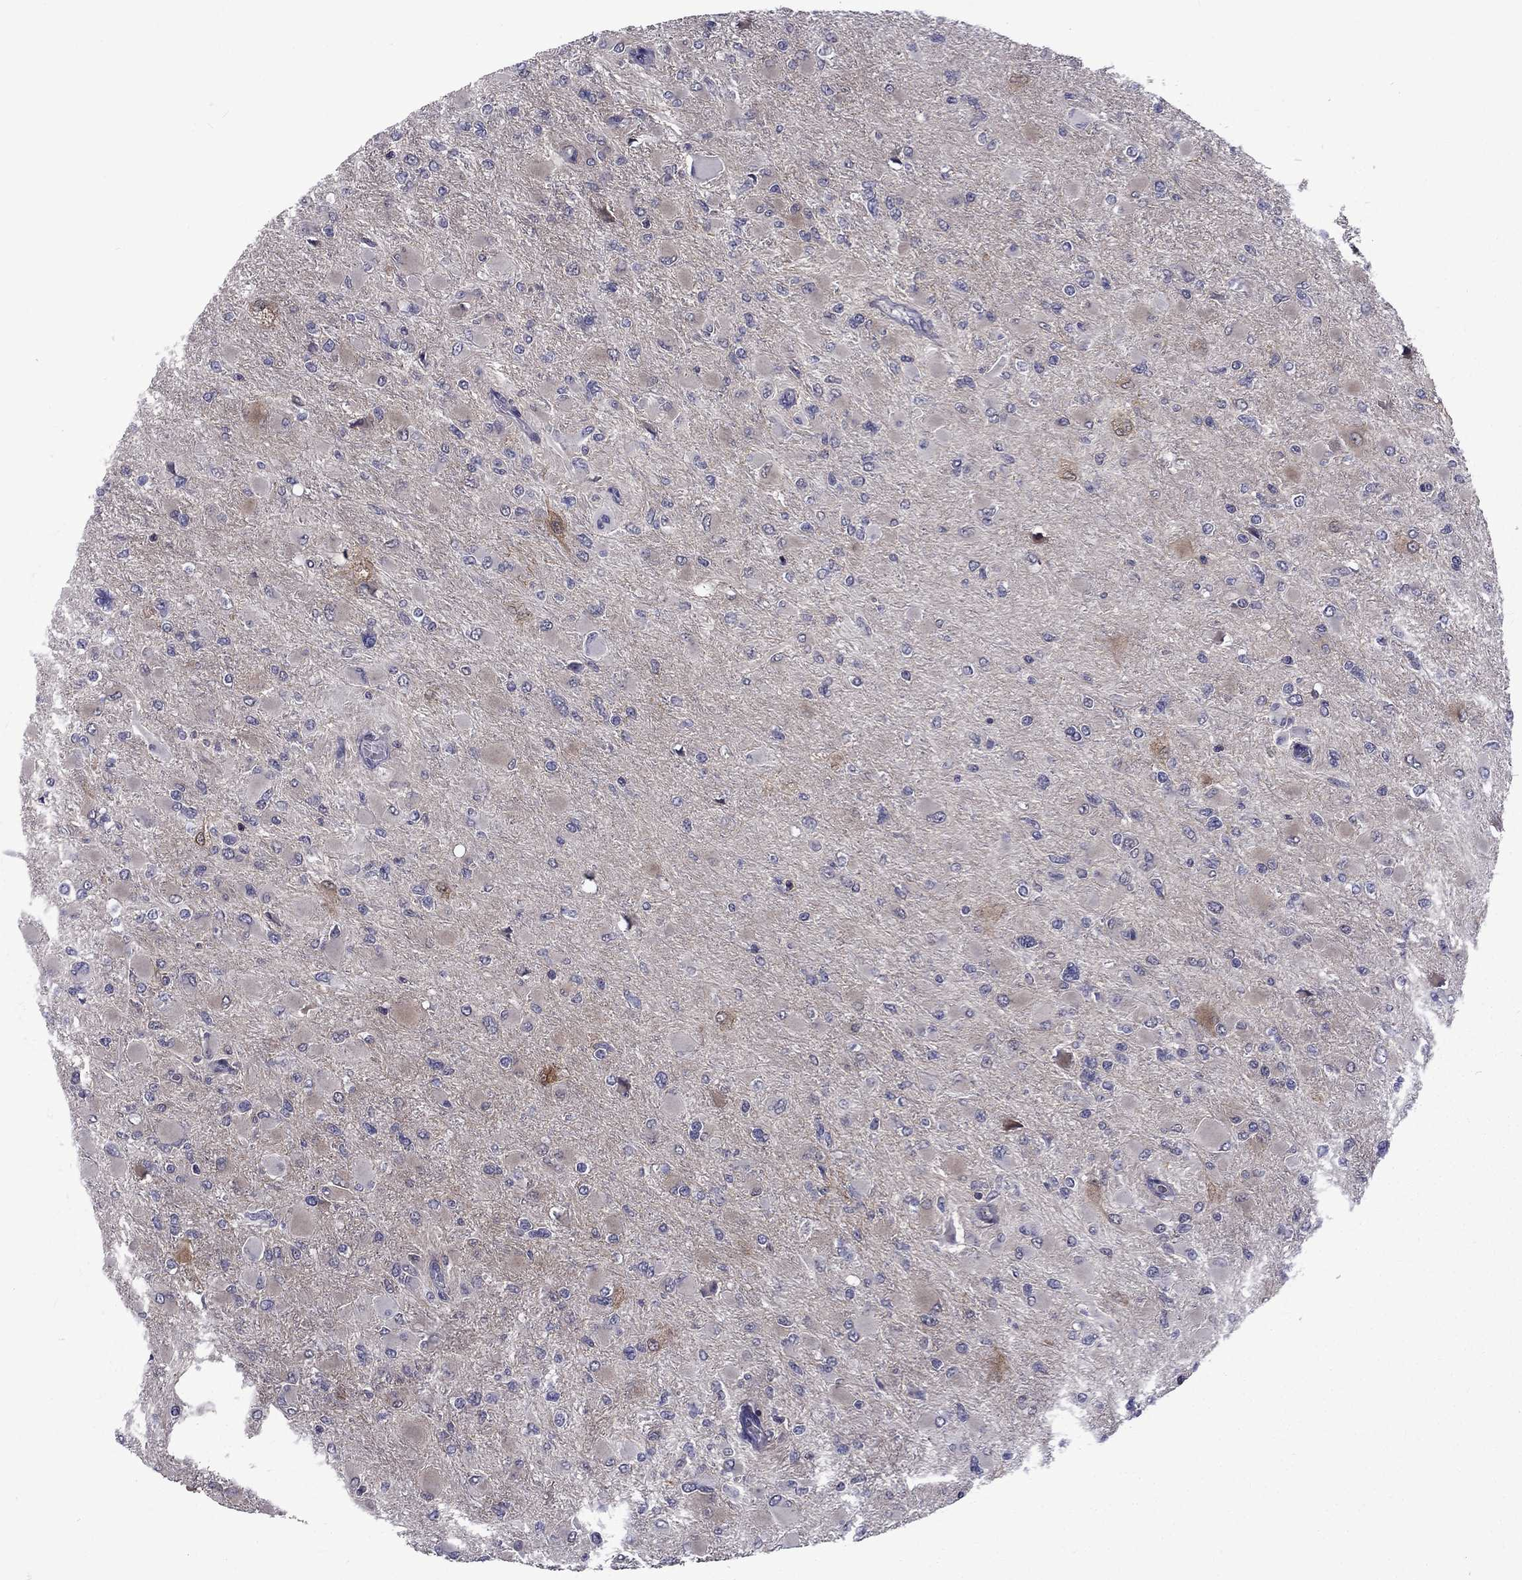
{"staining": {"intensity": "negative", "quantity": "none", "location": "none"}, "tissue": "glioma", "cell_type": "Tumor cells", "image_type": "cancer", "snomed": [{"axis": "morphology", "description": "Glioma, malignant, High grade"}, {"axis": "topography", "description": "Cerebral cortex"}], "caption": "Immunohistochemical staining of human glioma exhibits no significant expression in tumor cells.", "gene": "SNTA1", "patient": {"sex": "female", "age": 36}}